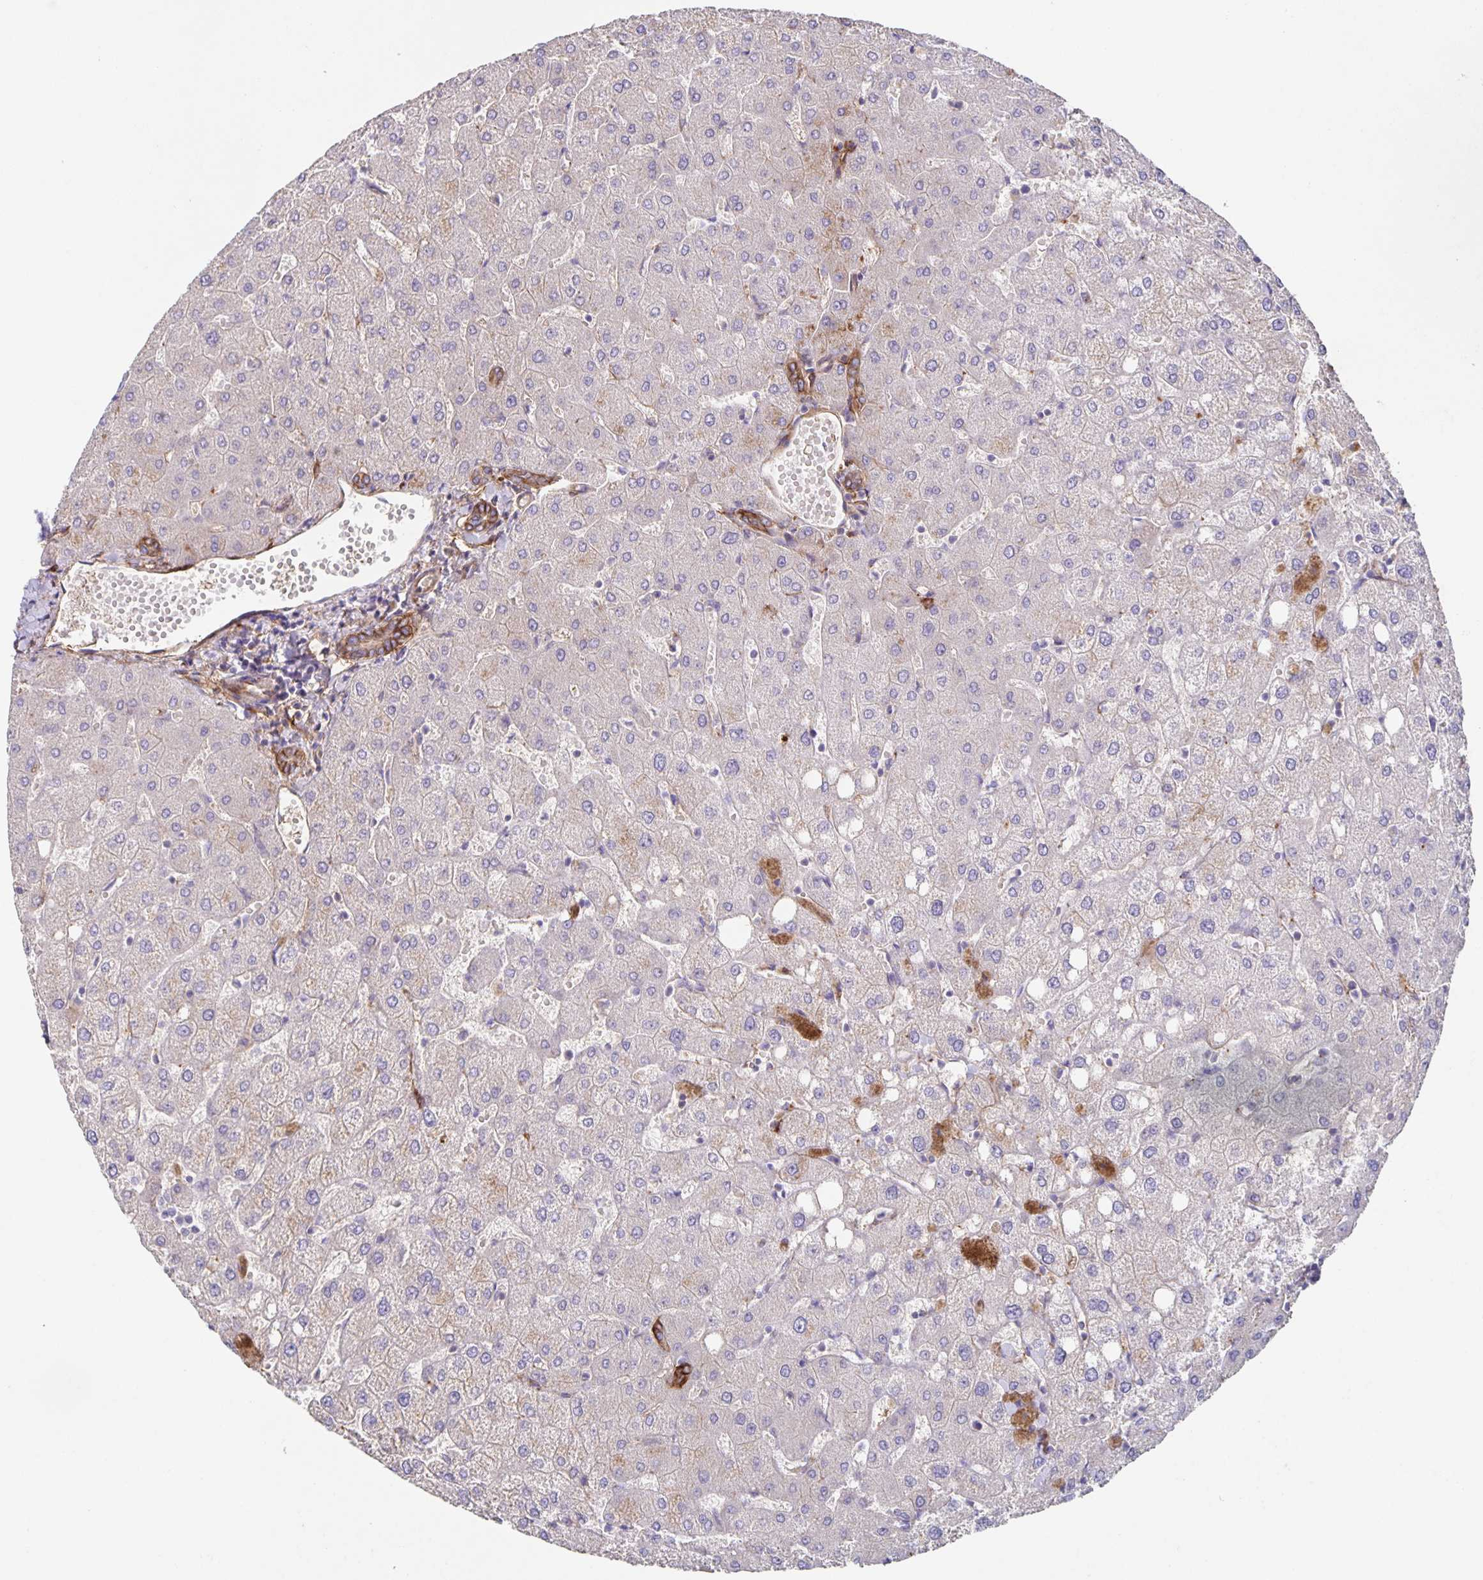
{"staining": {"intensity": "moderate", "quantity": "25%-75%", "location": "cytoplasmic/membranous"}, "tissue": "liver", "cell_type": "Cholangiocytes", "image_type": "normal", "snomed": [{"axis": "morphology", "description": "Normal tissue, NOS"}, {"axis": "topography", "description": "Liver"}], "caption": "IHC micrograph of unremarkable liver: liver stained using IHC shows medium levels of moderate protein expression localized specifically in the cytoplasmic/membranous of cholangiocytes, appearing as a cytoplasmic/membranous brown color.", "gene": "ITGA2", "patient": {"sex": "female", "age": 54}}